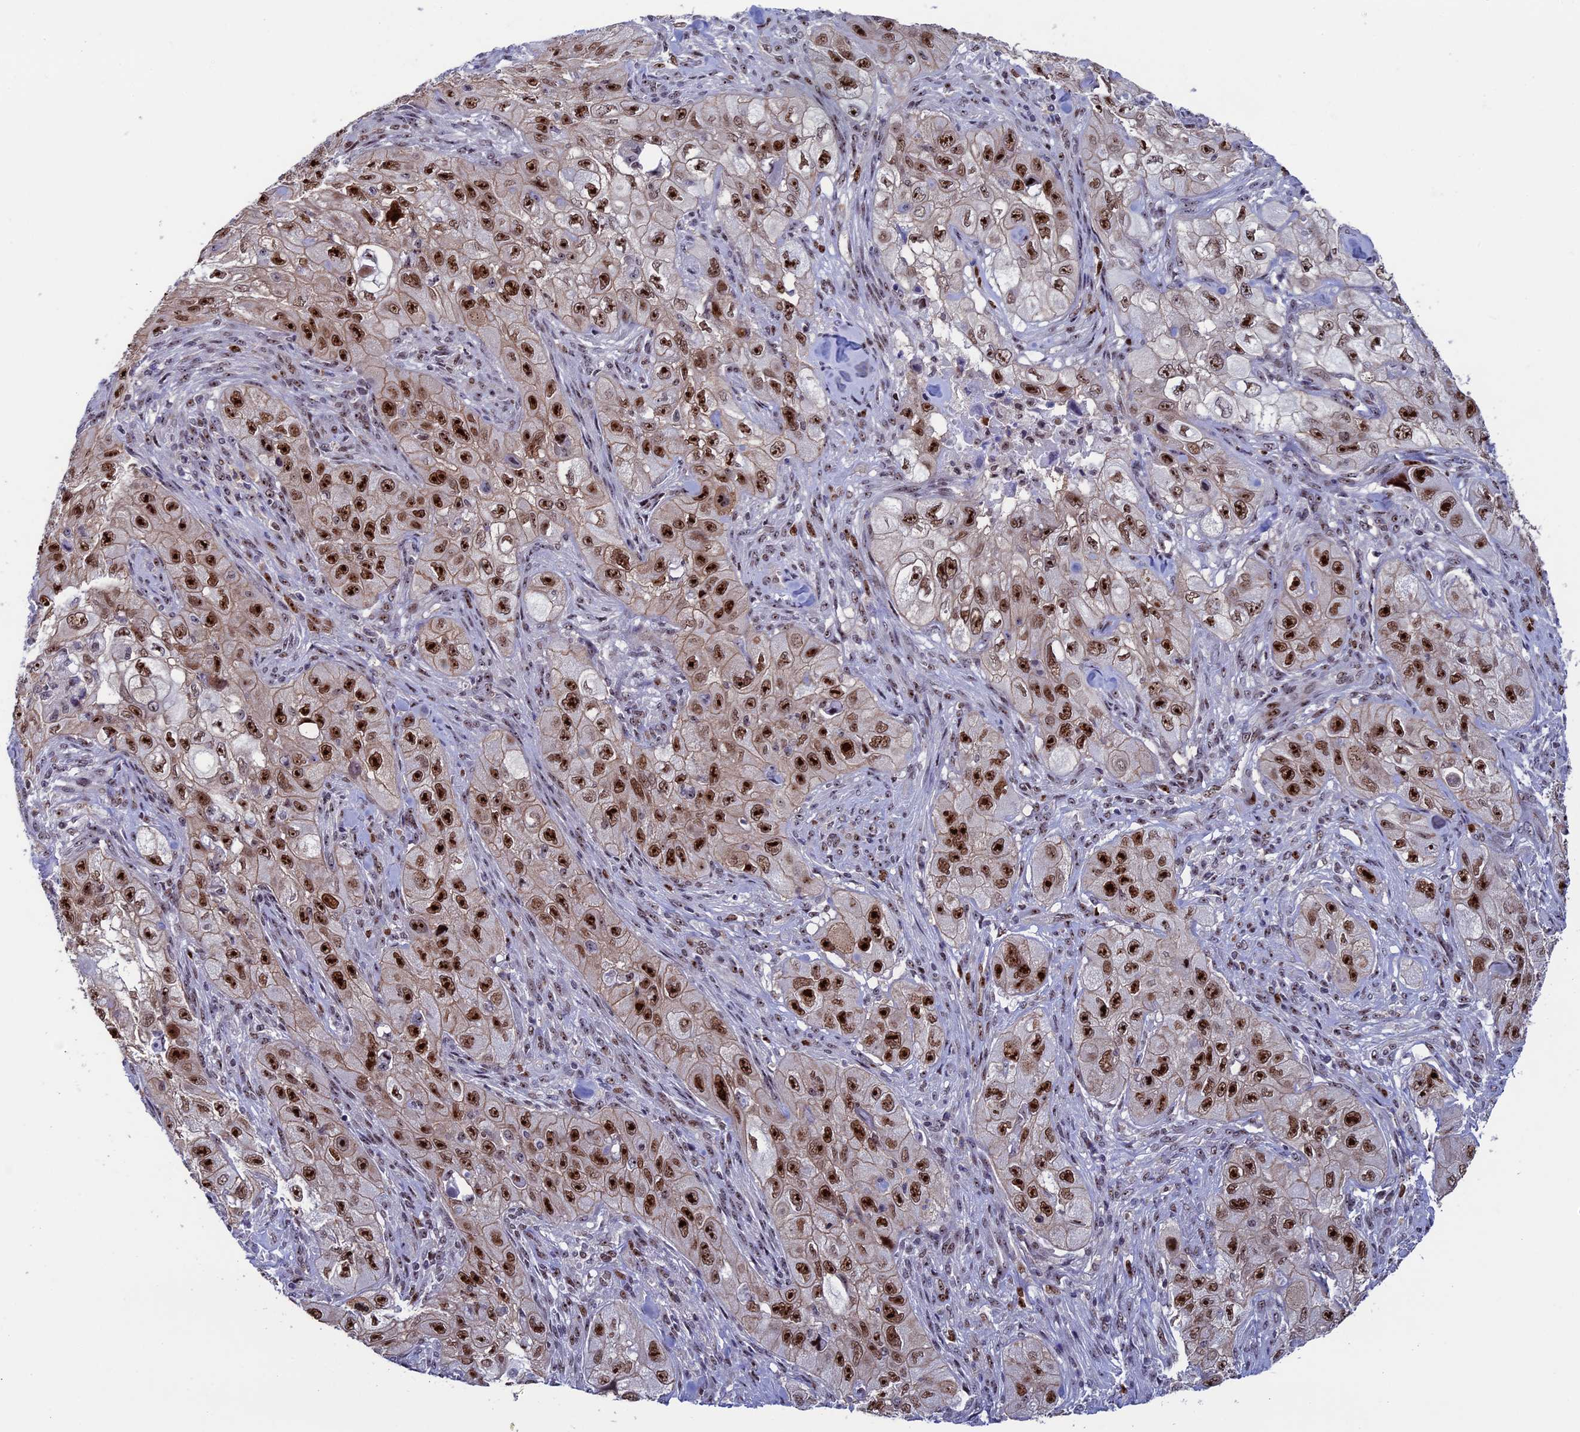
{"staining": {"intensity": "moderate", "quantity": ">75%", "location": "nuclear"}, "tissue": "skin cancer", "cell_type": "Tumor cells", "image_type": "cancer", "snomed": [{"axis": "morphology", "description": "Squamous cell carcinoma, NOS"}, {"axis": "topography", "description": "Skin"}, {"axis": "topography", "description": "Subcutis"}], "caption": "Skin cancer (squamous cell carcinoma) stained with a brown dye exhibits moderate nuclear positive positivity in approximately >75% of tumor cells.", "gene": "CCDC86", "patient": {"sex": "male", "age": 73}}